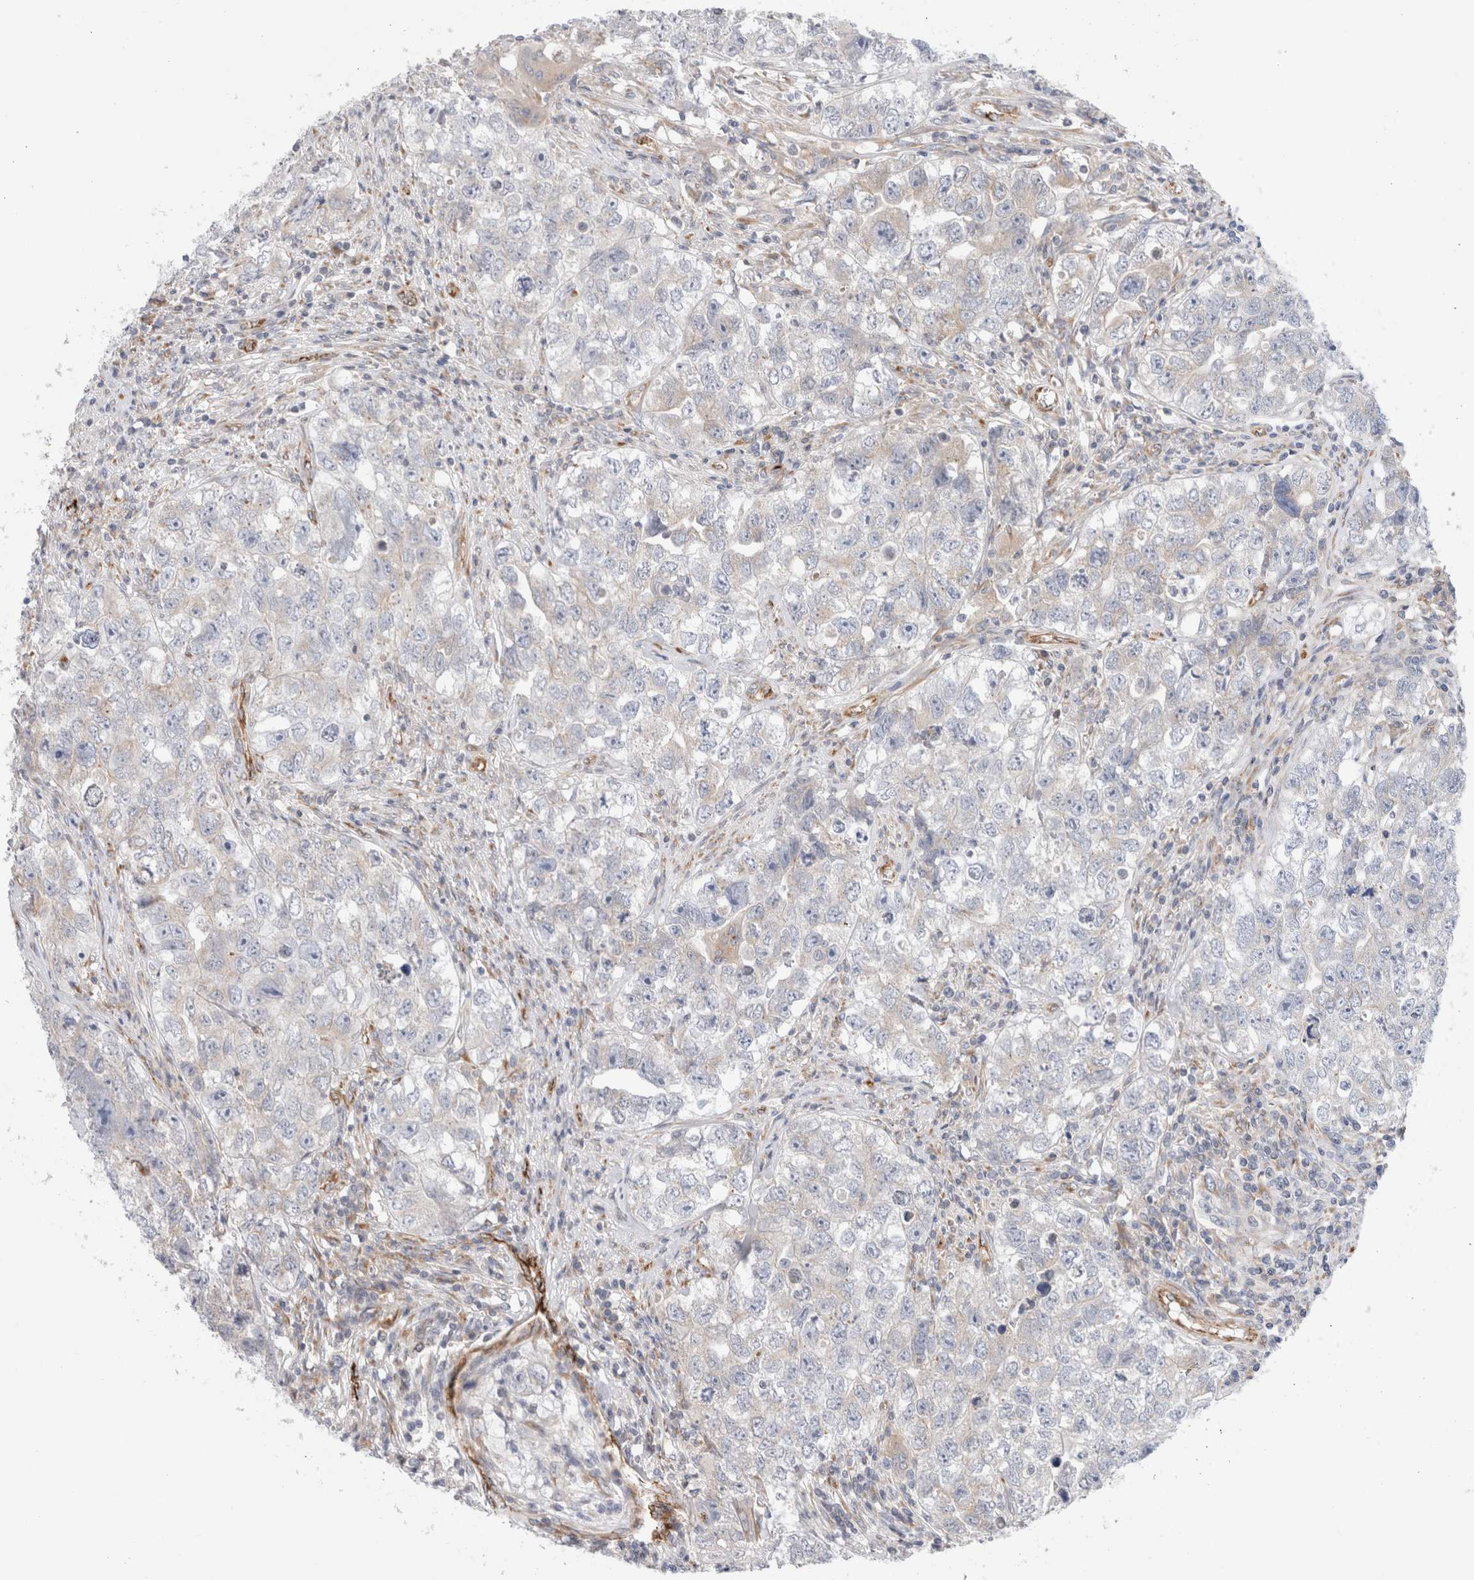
{"staining": {"intensity": "negative", "quantity": "none", "location": "none"}, "tissue": "testis cancer", "cell_type": "Tumor cells", "image_type": "cancer", "snomed": [{"axis": "morphology", "description": "Seminoma, NOS"}, {"axis": "morphology", "description": "Carcinoma, Embryonal, NOS"}, {"axis": "topography", "description": "Testis"}], "caption": "This is an immunohistochemistry (IHC) photomicrograph of human testis seminoma. There is no staining in tumor cells.", "gene": "CNPY4", "patient": {"sex": "male", "age": 43}}